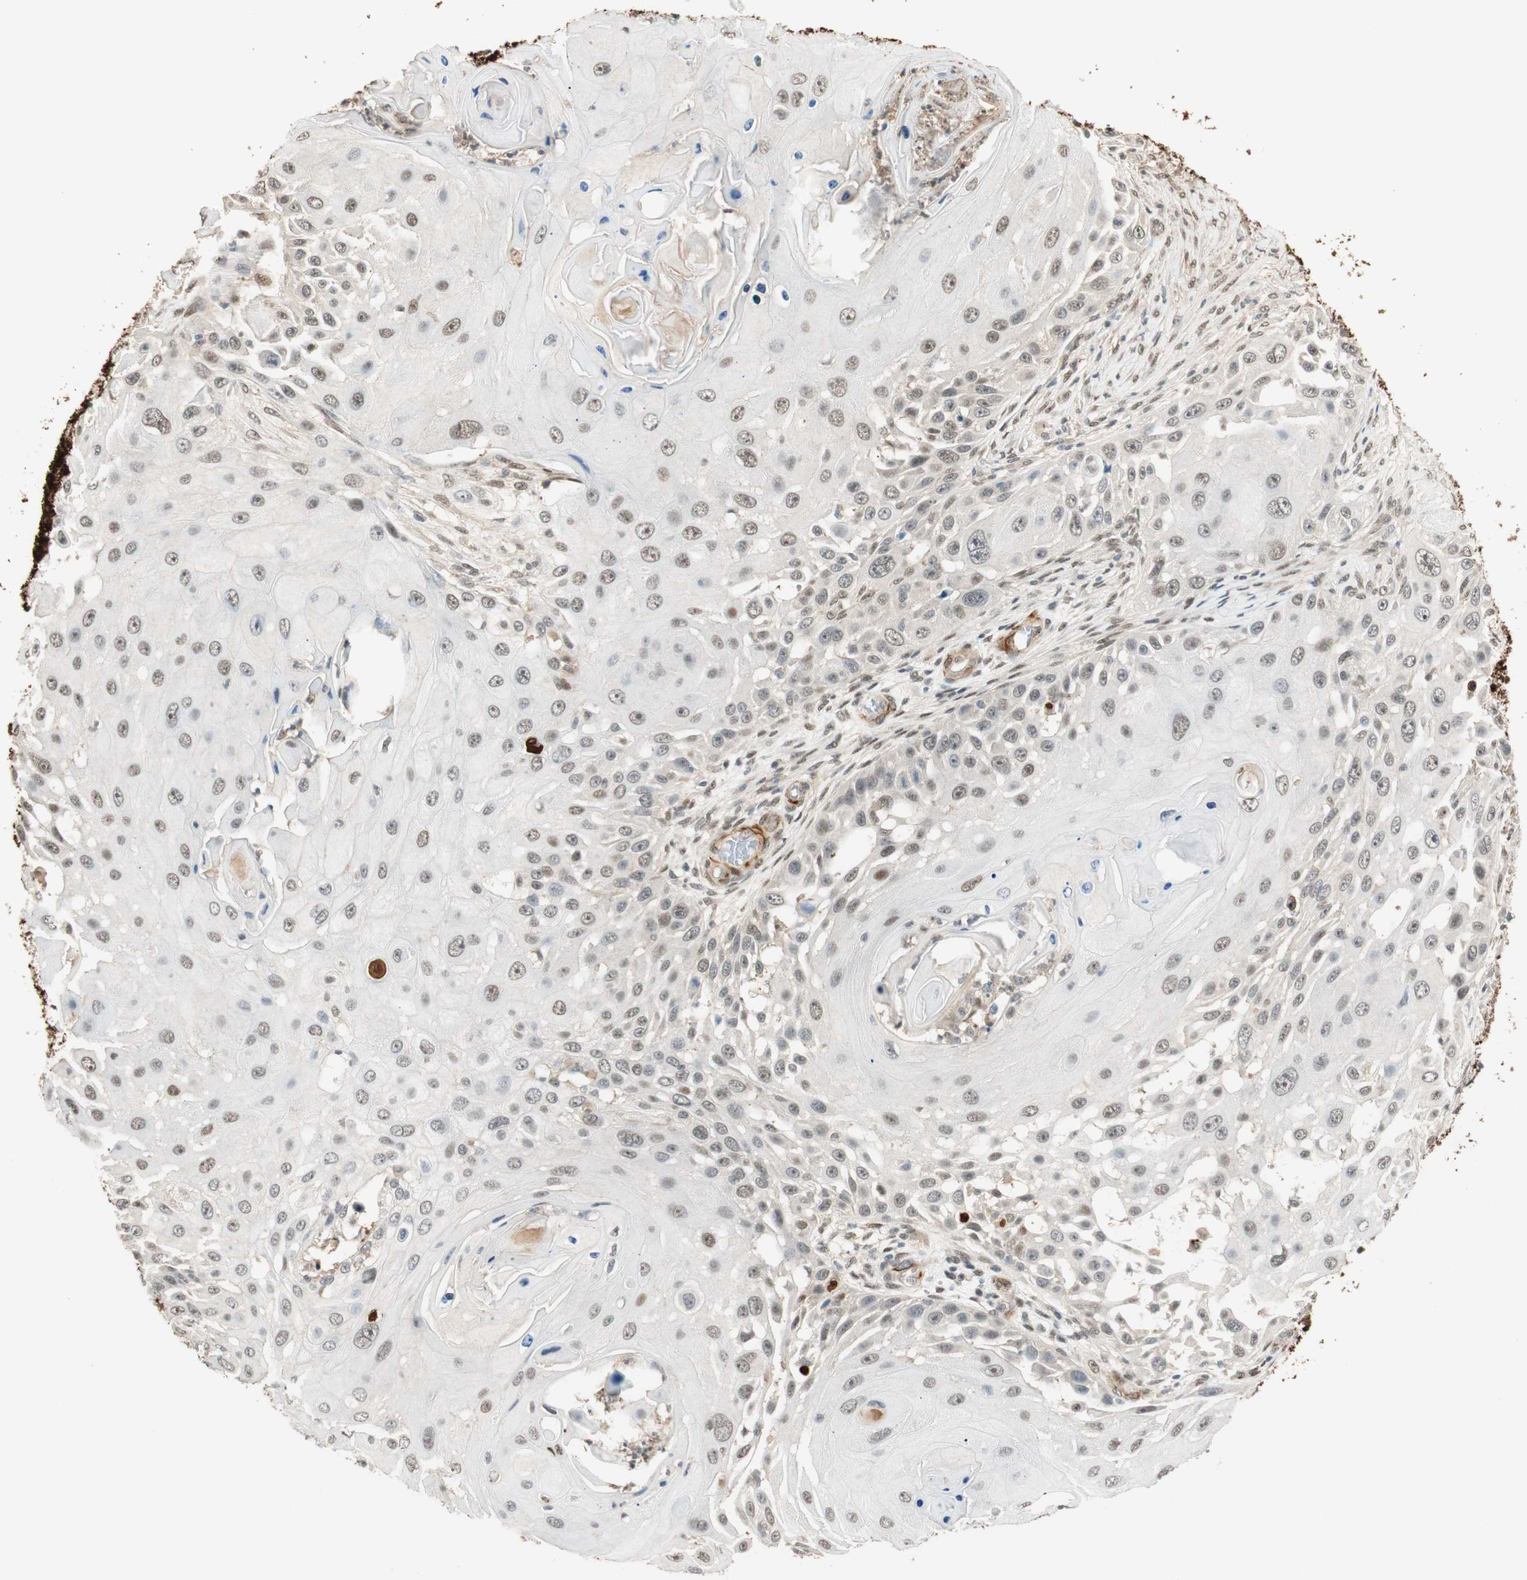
{"staining": {"intensity": "negative", "quantity": "none", "location": "none"}, "tissue": "skin cancer", "cell_type": "Tumor cells", "image_type": "cancer", "snomed": [{"axis": "morphology", "description": "Squamous cell carcinoma, NOS"}, {"axis": "topography", "description": "Skin"}], "caption": "Immunohistochemistry (IHC) micrograph of neoplastic tissue: skin cancer (squamous cell carcinoma) stained with DAB (3,3'-diaminobenzidine) reveals no significant protein expression in tumor cells.", "gene": "NES", "patient": {"sex": "female", "age": 44}}